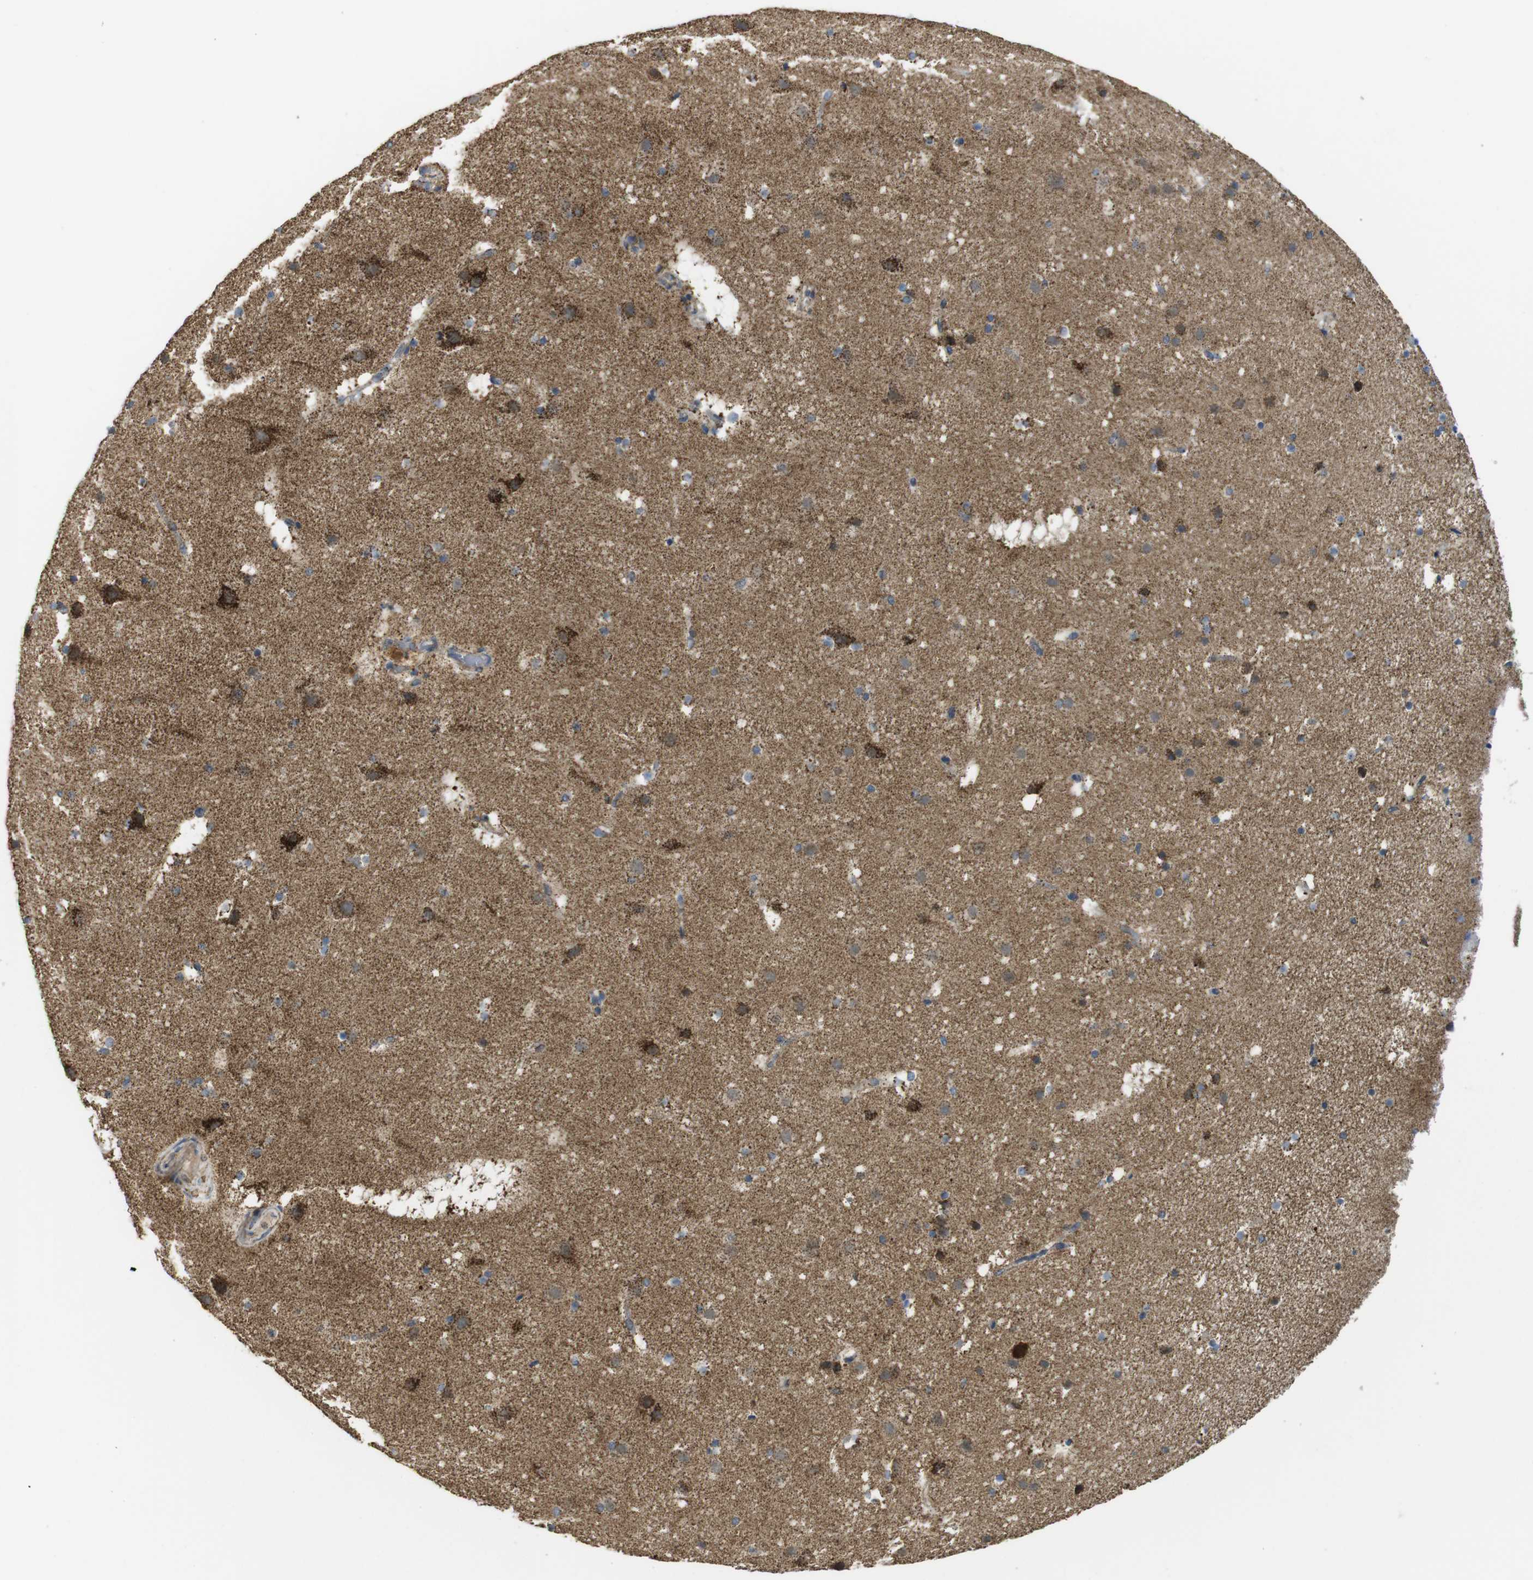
{"staining": {"intensity": "weak", "quantity": "25%-75%", "location": "cytoplasmic/membranous"}, "tissue": "cerebral cortex", "cell_type": "Endothelial cells", "image_type": "normal", "snomed": [{"axis": "morphology", "description": "Normal tissue, NOS"}, {"axis": "topography", "description": "Cerebral cortex"}], "caption": "Unremarkable cerebral cortex reveals weak cytoplasmic/membranous expression in about 25%-75% of endothelial cells.", "gene": "CALHM2", "patient": {"sex": "male", "age": 45}}